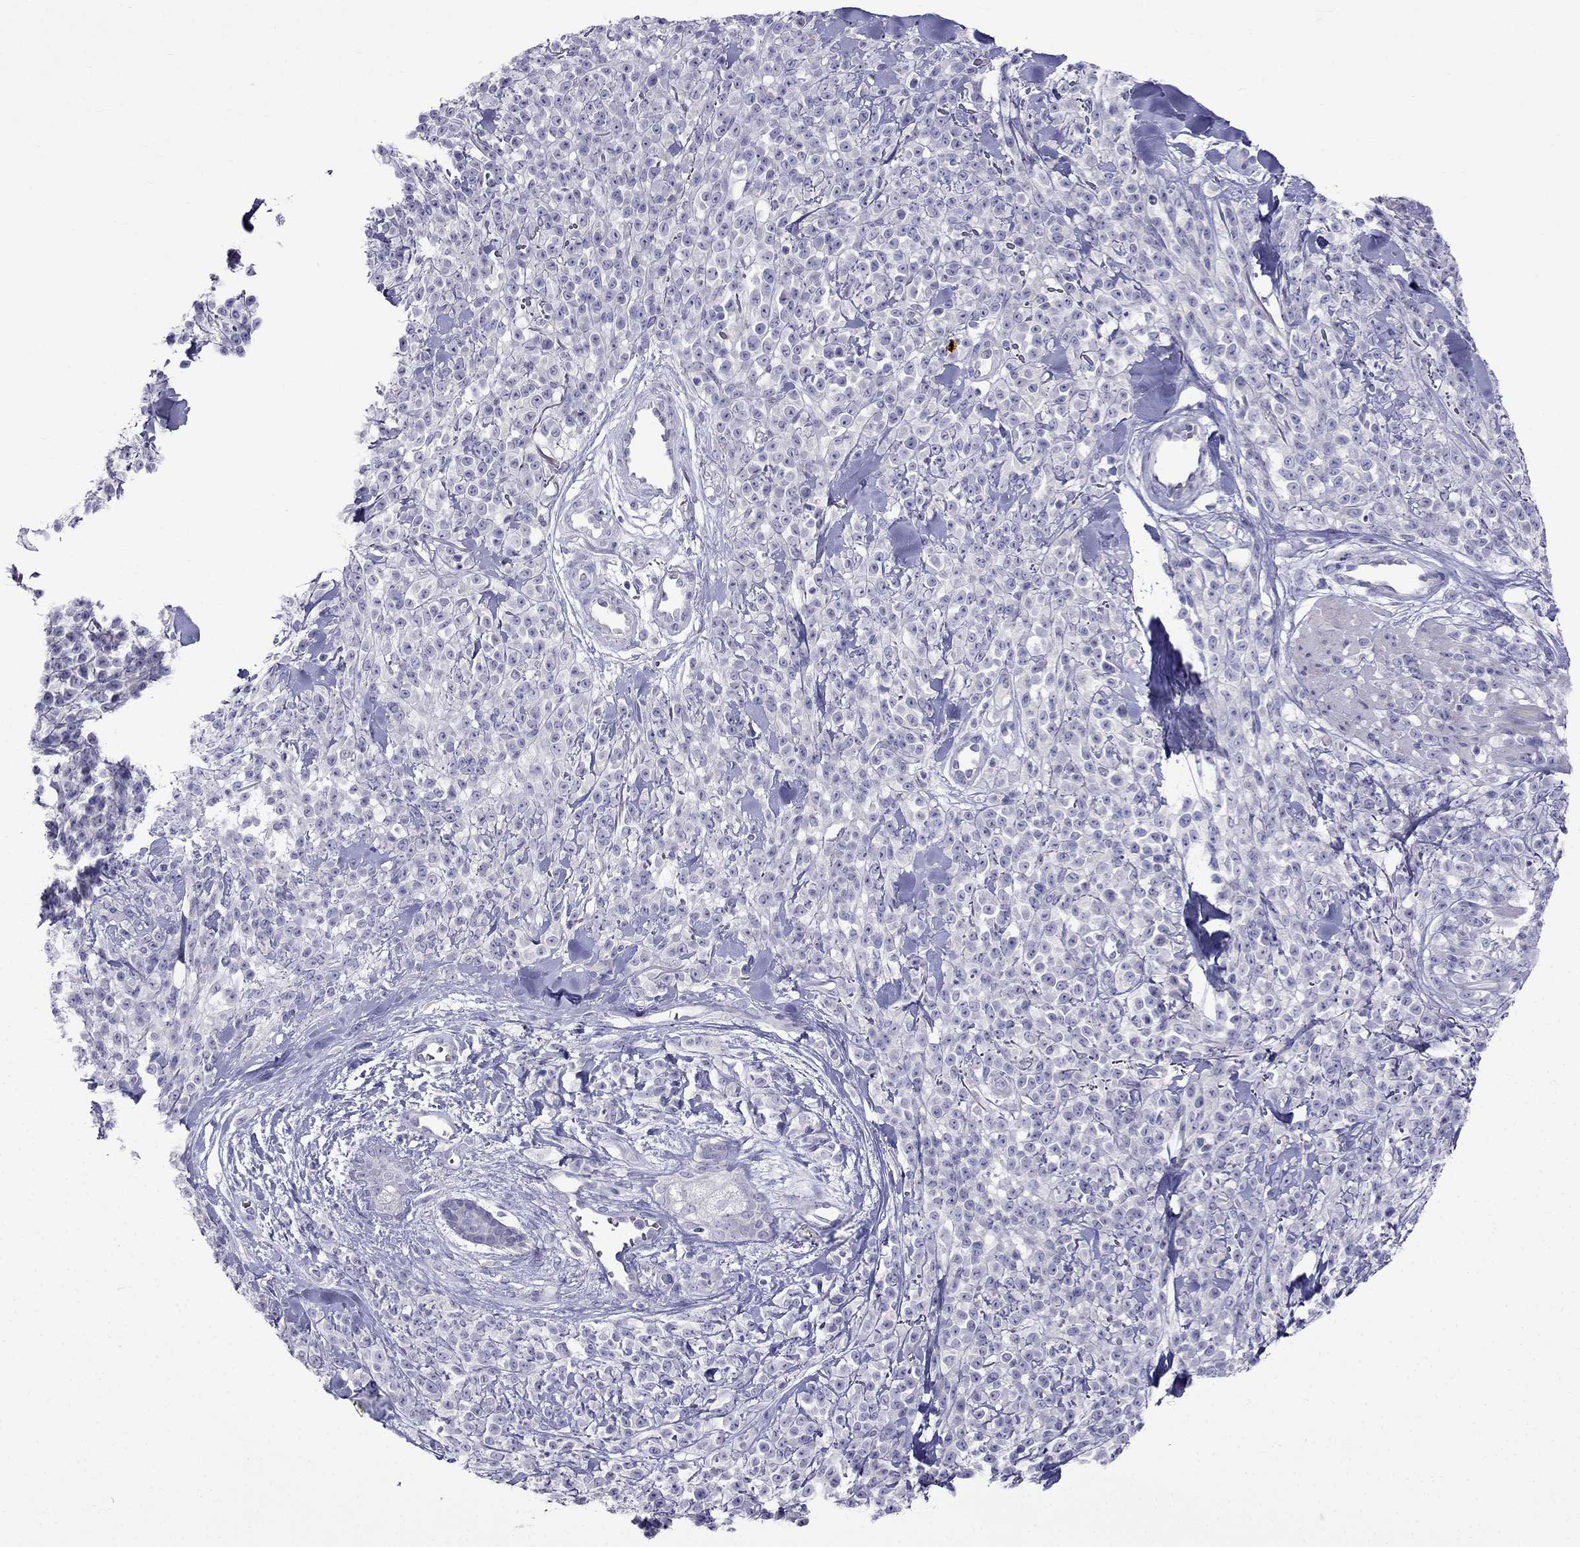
{"staining": {"intensity": "negative", "quantity": "none", "location": "none"}, "tissue": "melanoma", "cell_type": "Tumor cells", "image_type": "cancer", "snomed": [{"axis": "morphology", "description": "Malignant melanoma, NOS"}, {"axis": "topography", "description": "Skin"}, {"axis": "topography", "description": "Skin of trunk"}], "caption": "This is an IHC image of melanoma. There is no positivity in tumor cells.", "gene": "PATE1", "patient": {"sex": "male", "age": 74}}